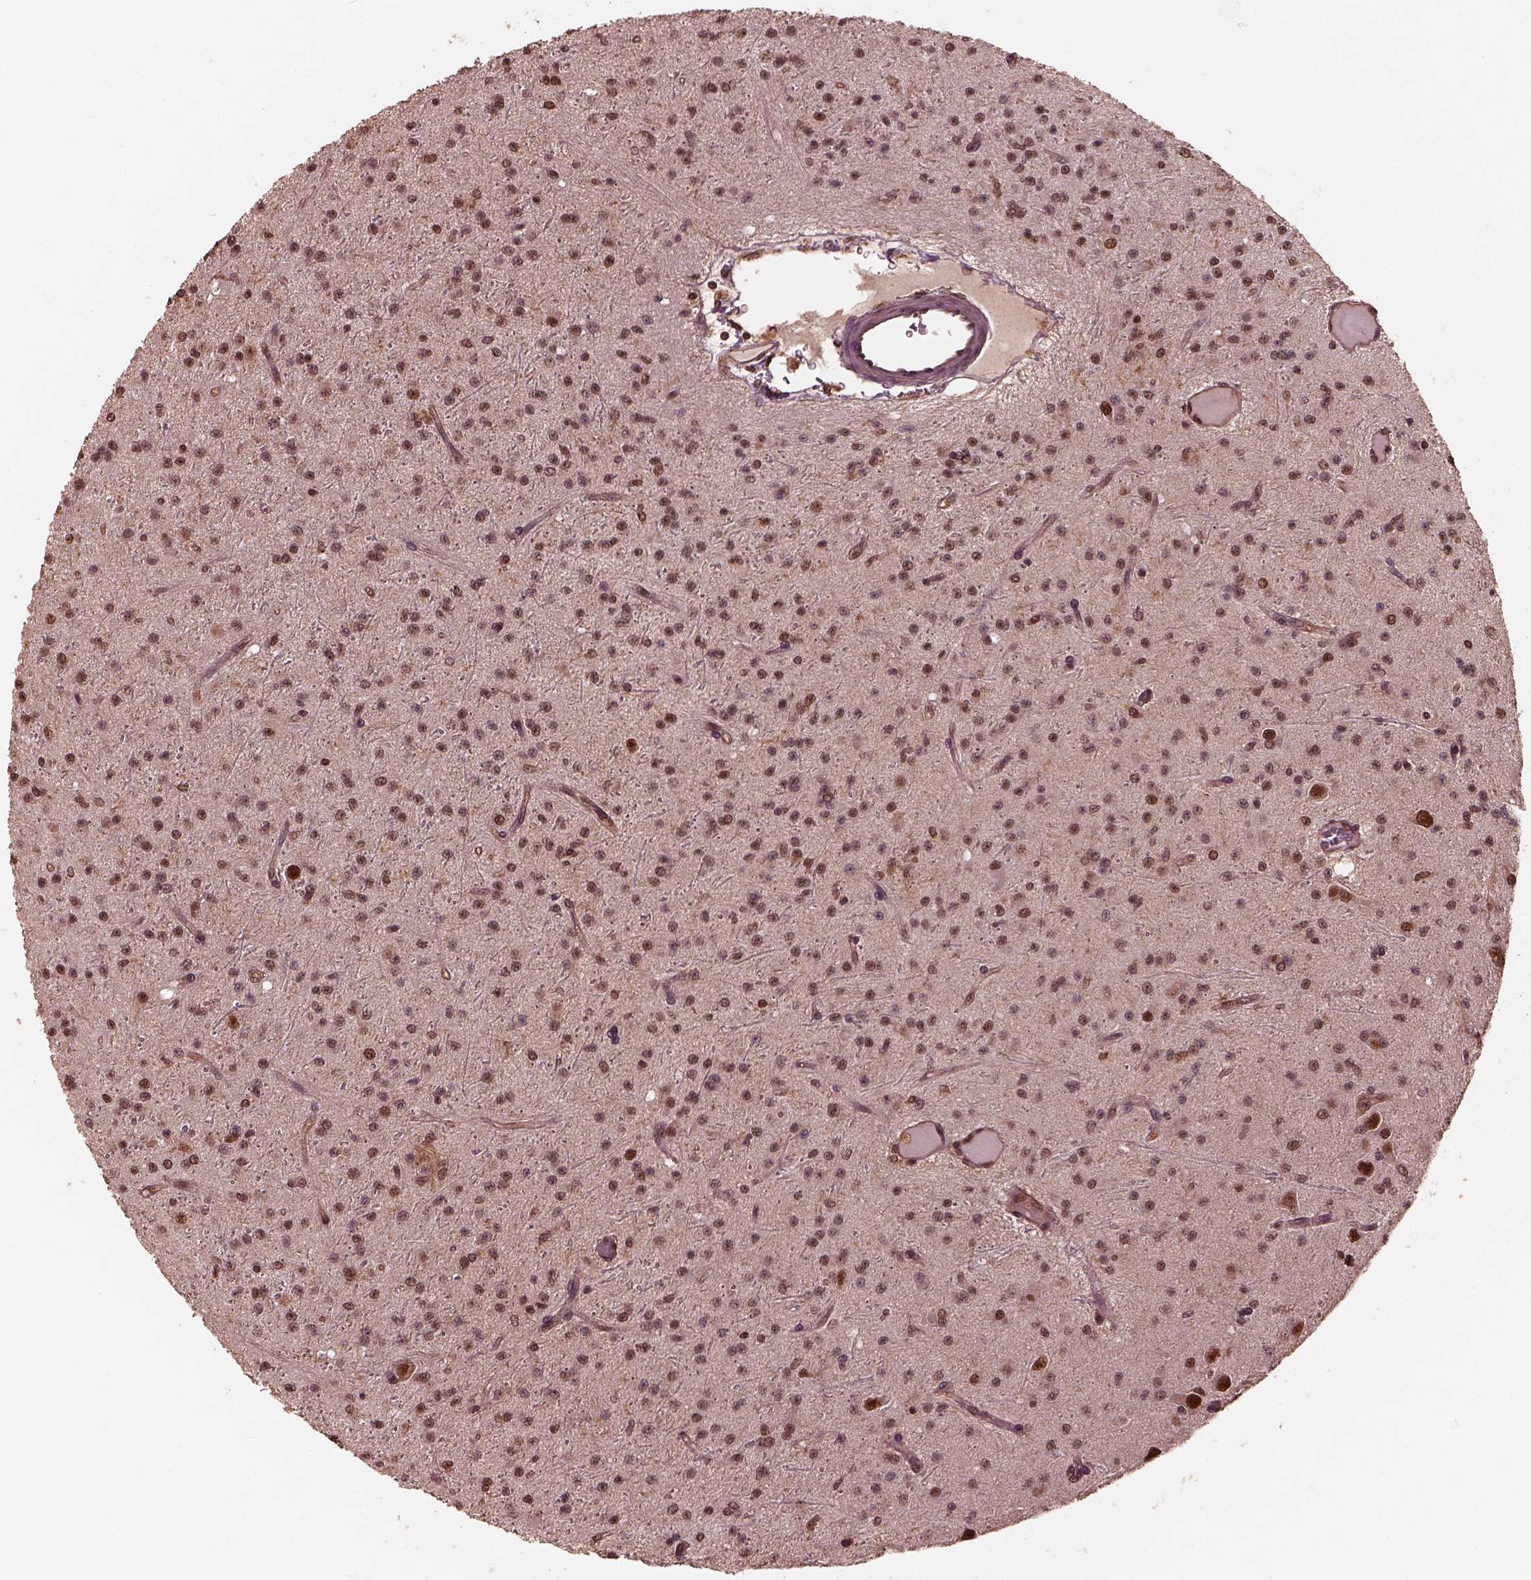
{"staining": {"intensity": "strong", "quantity": "25%-75%", "location": "nuclear"}, "tissue": "glioma", "cell_type": "Tumor cells", "image_type": "cancer", "snomed": [{"axis": "morphology", "description": "Glioma, malignant, Low grade"}, {"axis": "topography", "description": "Brain"}], "caption": "Brown immunohistochemical staining in human malignant glioma (low-grade) exhibits strong nuclear expression in about 25%-75% of tumor cells.", "gene": "PSMC5", "patient": {"sex": "male", "age": 27}}